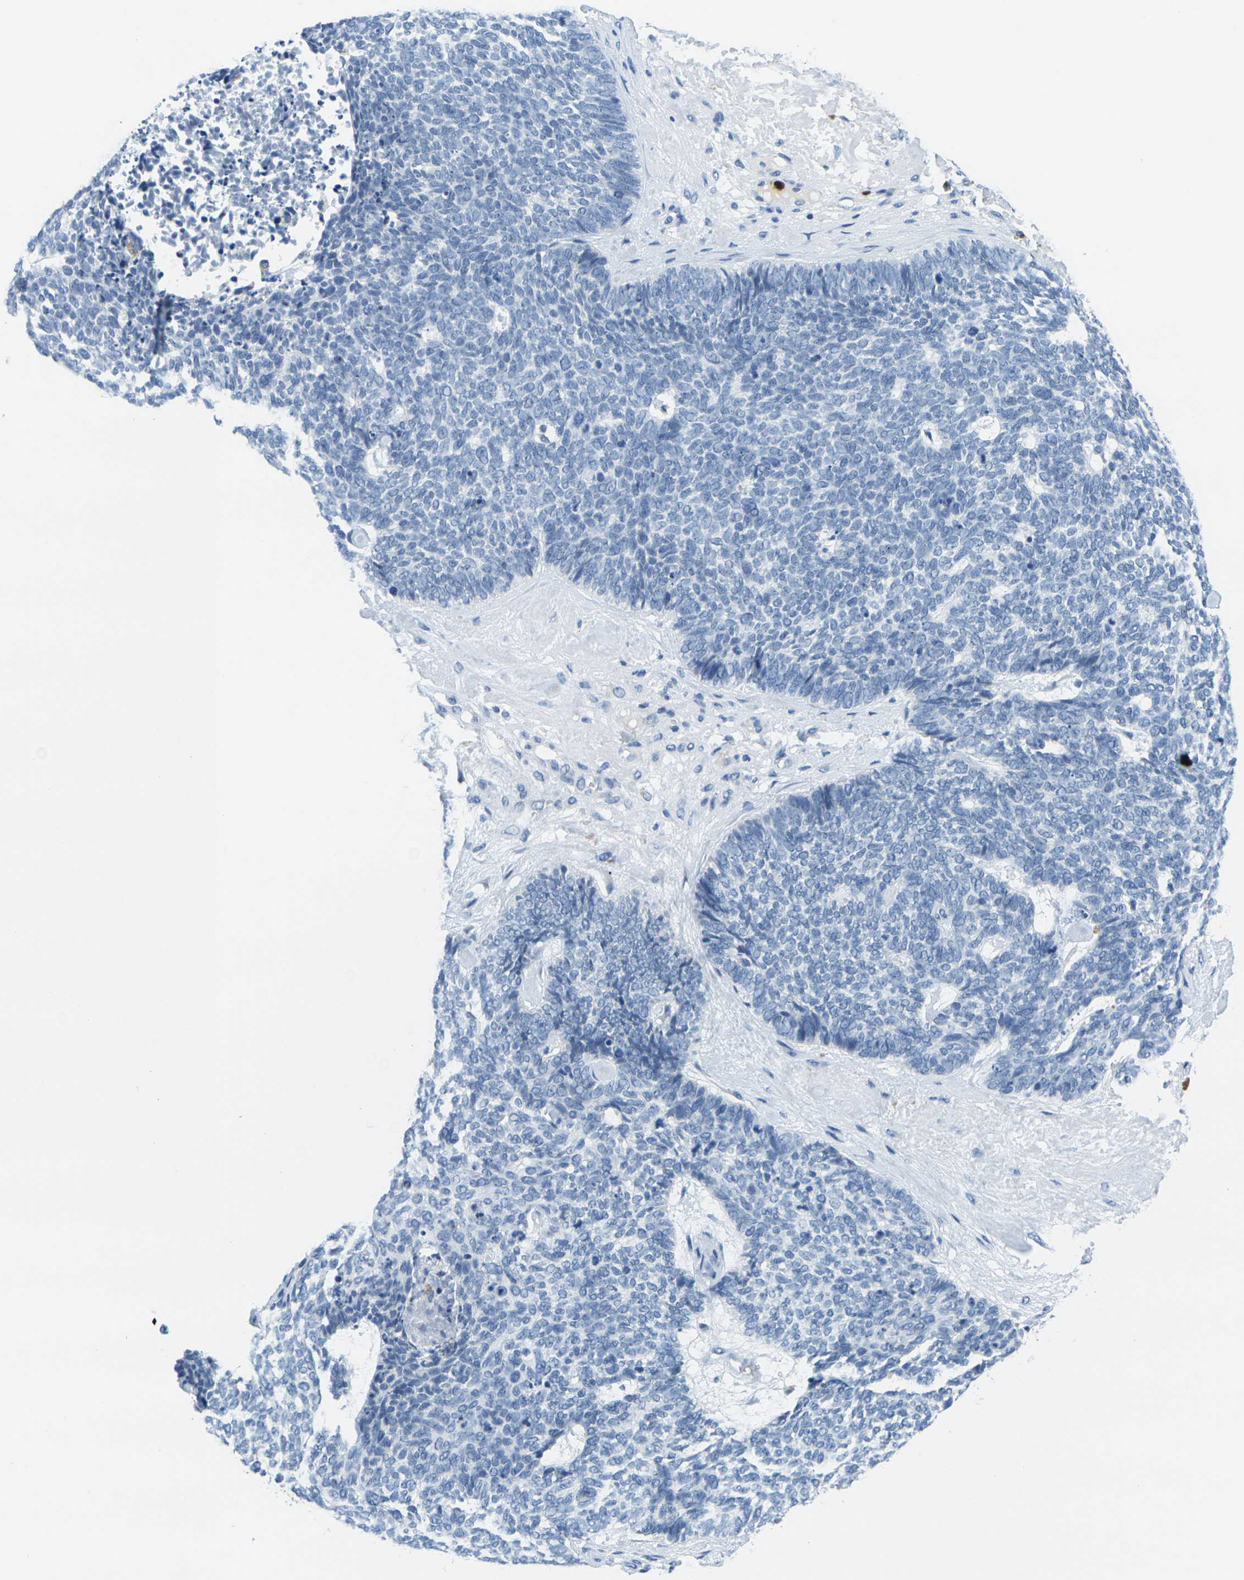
{"staining": {"intensity": "negative", "quantity": "none", "location": "none"}, "tissue": "skin cancer", "cell_type": "Tumor cells", "image_type": "cancer", "snomed": [{"axis": "morphology", "description": "Basal cell carcinoma"}, {"axis": "topography", "description": "Skin"}], "caption": "DAB (3,3'-diaminobenzidine) immunohistochemical staining of human basal cell carcinoma (skin) exhibits no significant expression in tumor cells.", "gene": "GPR15", "patient": {"sex": "female", "age": 84}}